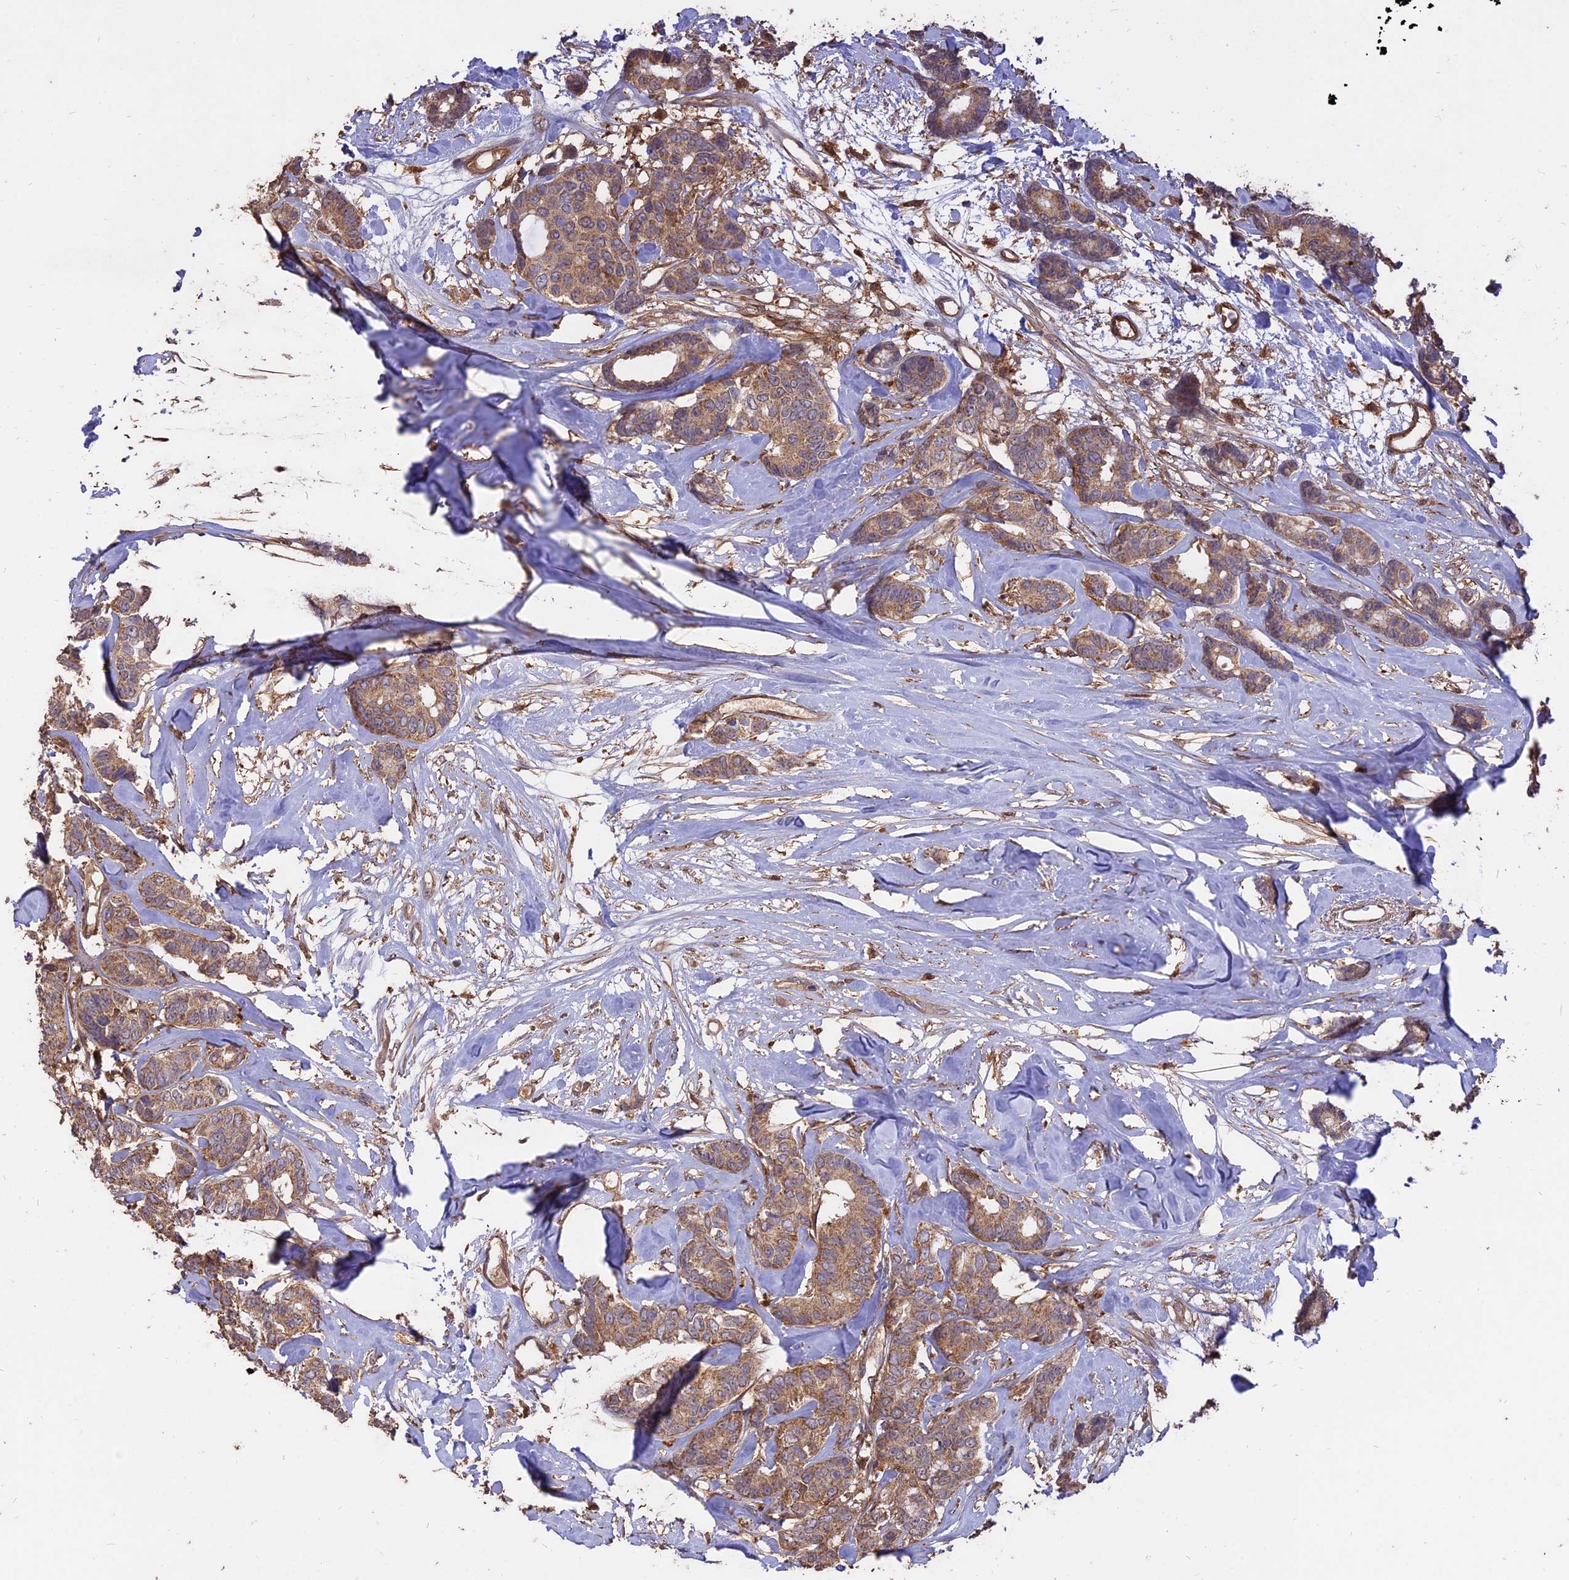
{"staining": {"intensity": "moderate", "quantity": ">75%", "location": "cytoplasmic/membranous"}, "tissue": "breast cancer", "cell_type": "Tumor cells", "image_type": "cancer", "snomed": [{"axis": "morphology", "description": "Duct carcinoma"}, {"axis": "topography", "description": "Breast"}], "caption": "High-magnification brightfield microscopy of breast invasive ductal carcinoma stained with DAB (brown) and counterstained with hematoxylin (blue). tumor cells exhibit moderate cytoplasmic/membranous staining is present in about>75% of cells.", "gene": "SAC3D1", "patient": {"sex": "female", "age": 87}}